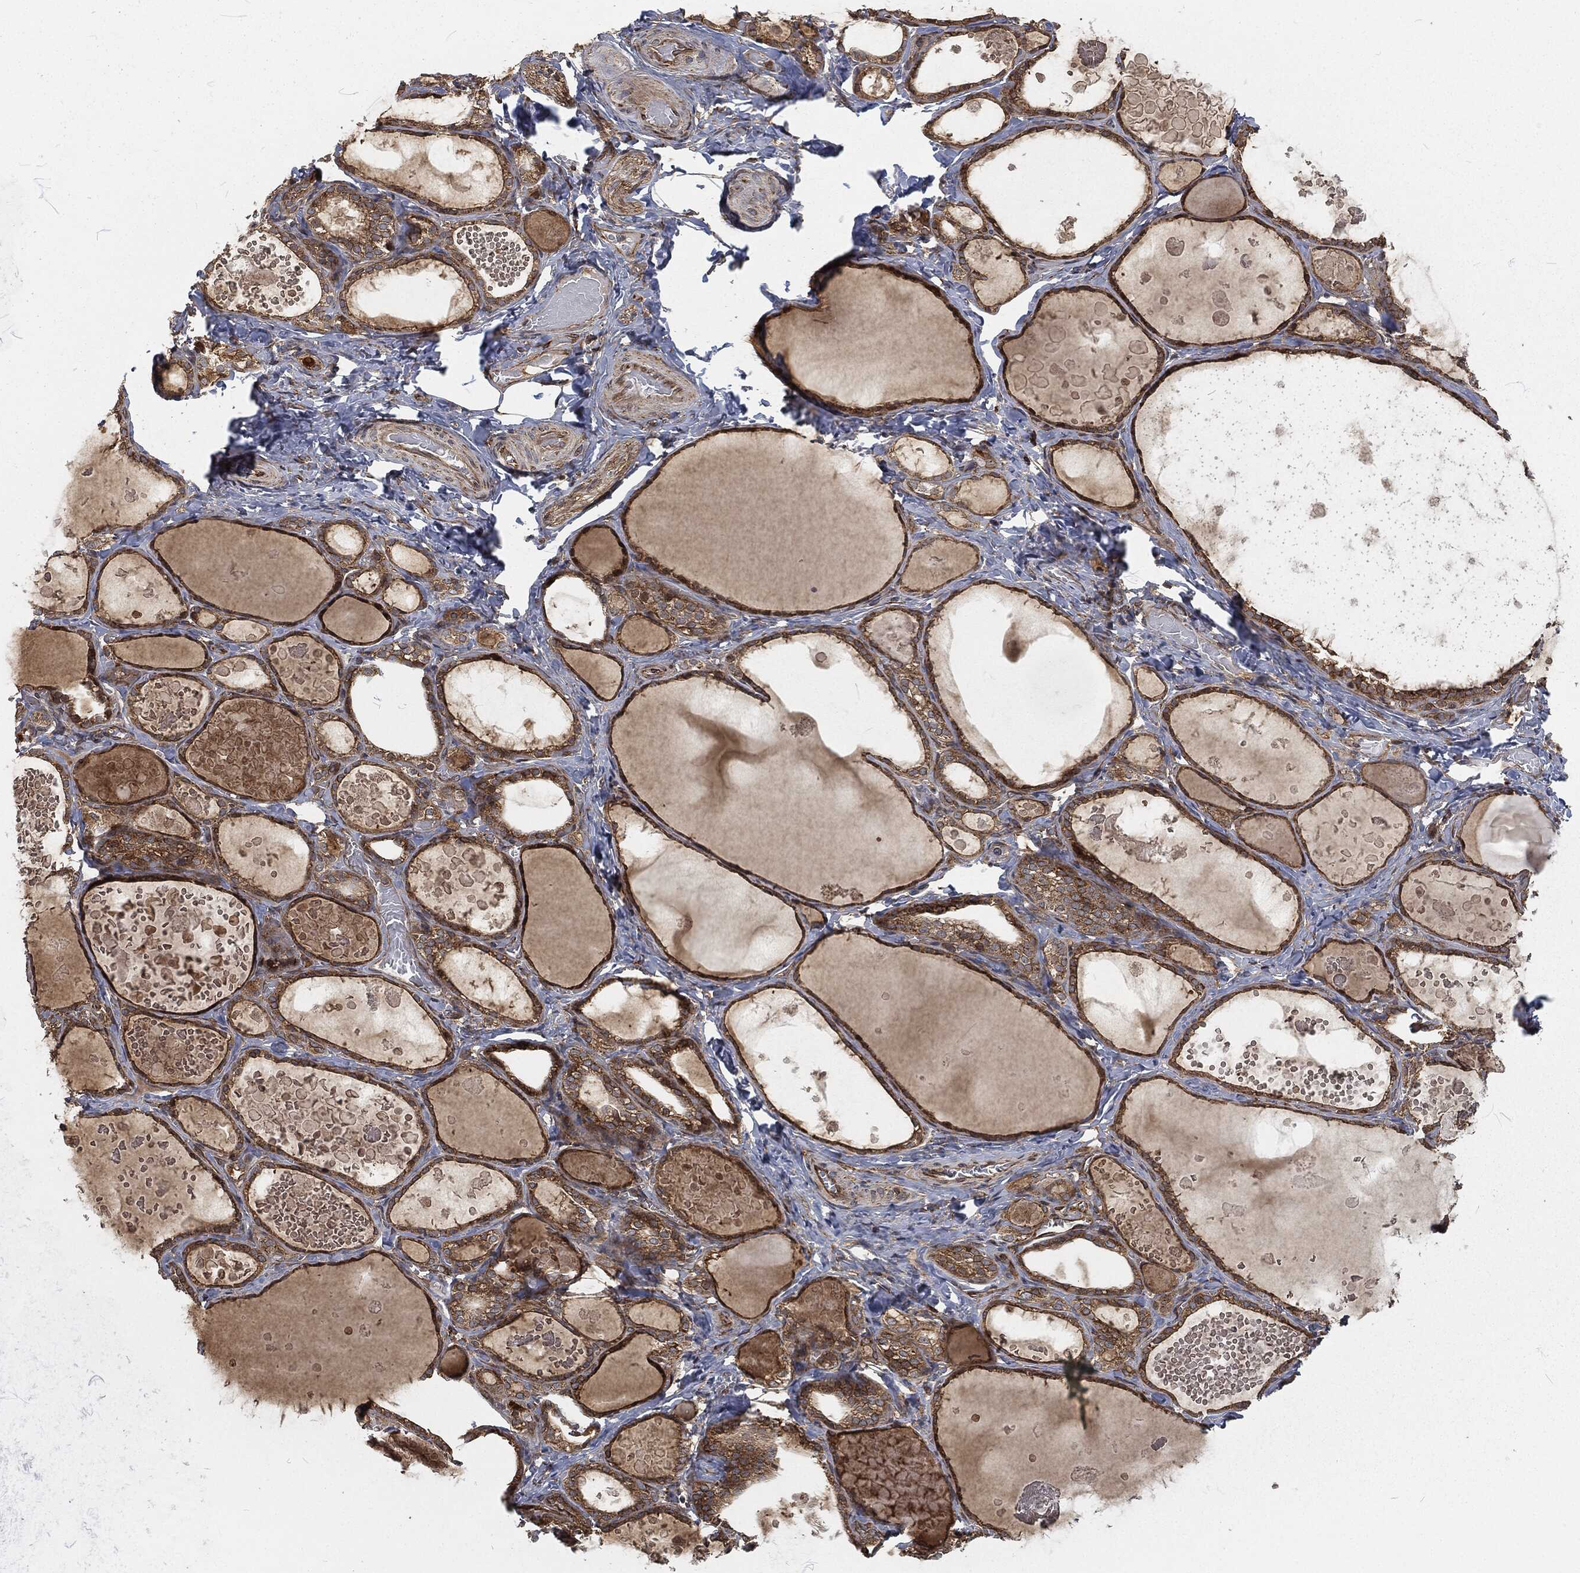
{"staining": {"intensity": "moderate", "quantity": ">75%", "location": "cytoplasmic/membranous"}, "tissue": "thyroid gland", "cell_type": "Glandular cells", "image_type": "normal", "snomed": [{"axis": "morphology", "description": "Normal tissue, NOS"}, {"axis": "topography", "description": "Thyroid gland"}], "caption": "This micrograph demonstrates immunohistochemistry (IHC) staining of unremarkable human thyroid gland, with medium moderate cytoplasmic/membranous staining in about >75% of glandular cells.", "gene": "RFTN1", "patient": {"sex": "female", "age": 56}}